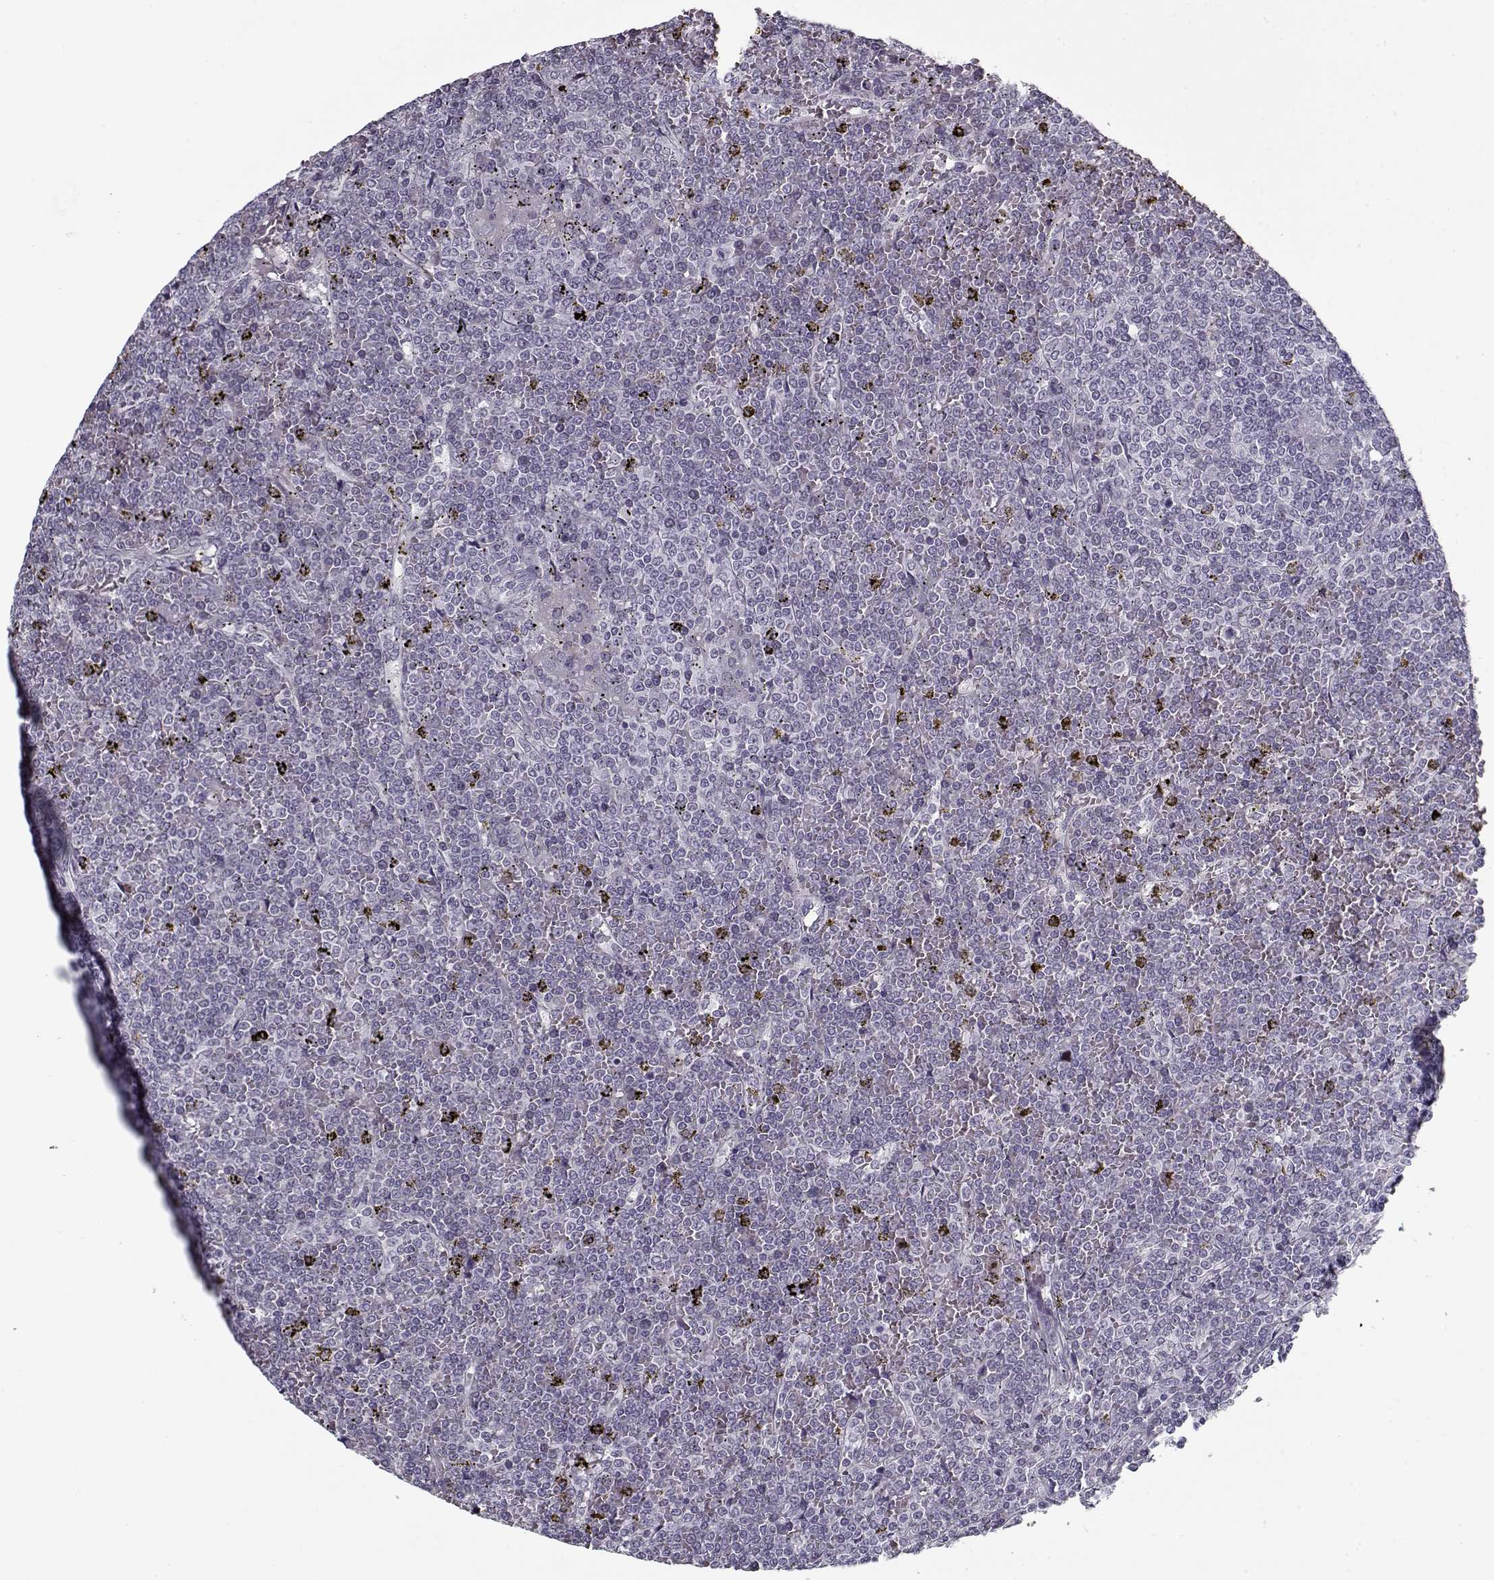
{"staining": {"intensity": "negative", "quantity": "none", "location": "none"}, "tissue": "lymphoma", "cell_type": "Tumor cells", "image_type": "cancer", "snomed": [{"axis": "morphology", "description": "Malignant lymphoma, non-Hodgkin's type, Low grade"}, {"axis": "topography", "description": "Spleen"}], "caption": "Low-grade malignant lymphoma, non-Hodgkin's type was stained to show a protein in brown. There is no significant staining in tumor cells. (DAB IHC visualized using brightfield microscopy, high magnification).", "gene": "SPACA9", "patient": {"sex": "female", "age": 19}}